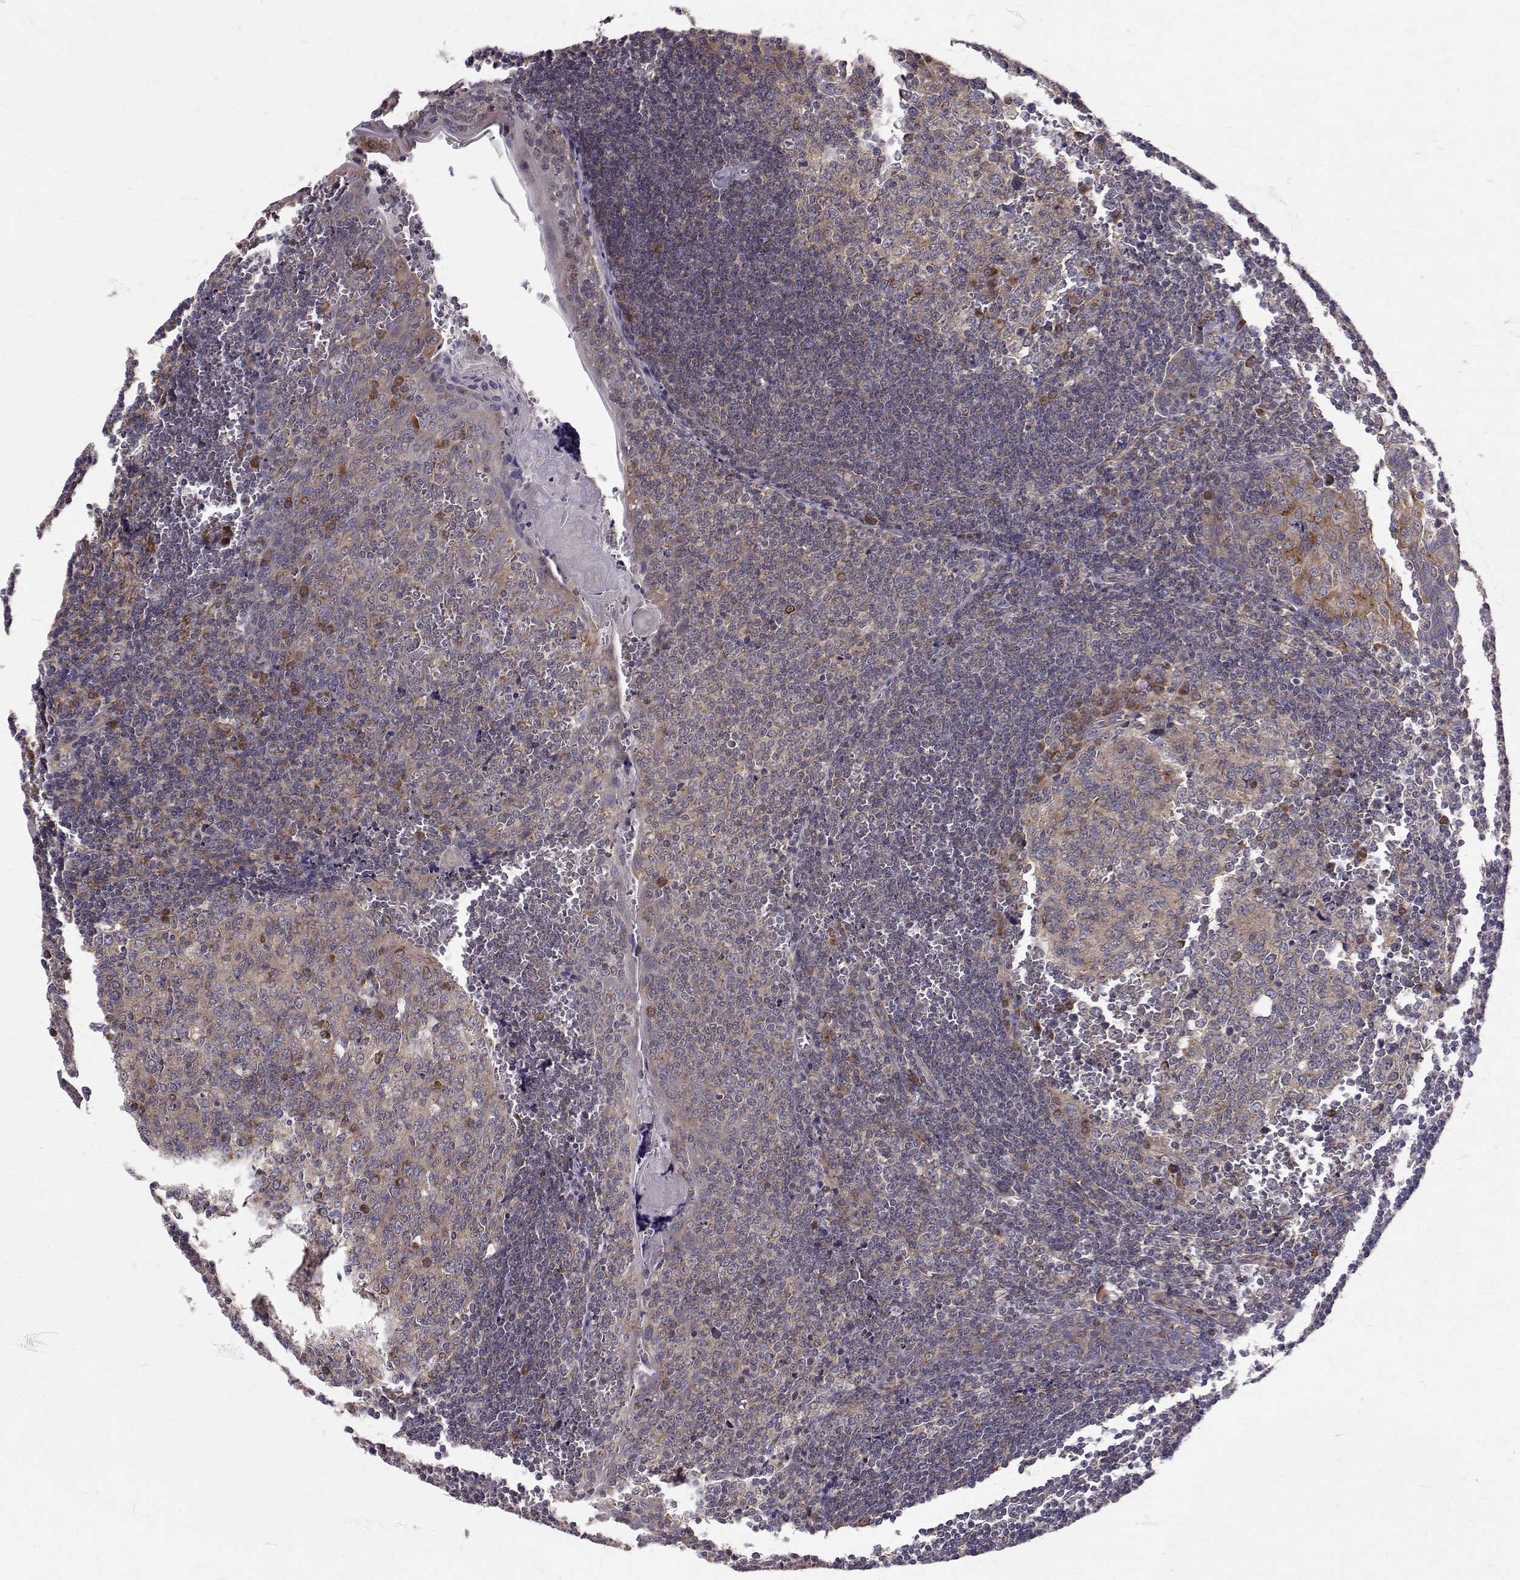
{"staining": {"intensity": "moderate", "quantity": "<25%", "location": "cytoplasmic/membranous"}, "tissue": "tonsil", "cell_type": "Germinal center cells", "image_type": "normal", "snomed": [{"axis": "morphology", "description": "Normal tissue, NOS"}, {"axis": "morphology", "description": "Inflammation, NOS"}, {"axis": "topography", "description": "Tonsil"}], "caption": "The immunohistochemical stain labels moderate cytoplasmic/membranous staining in germinal center cells of unremarkable tonsil. The protein of interest is shown in brown color, while the nuclei are stained blue.", "gene": "ARFGAP1", "patient": {"sex": "female", "age": 31}}